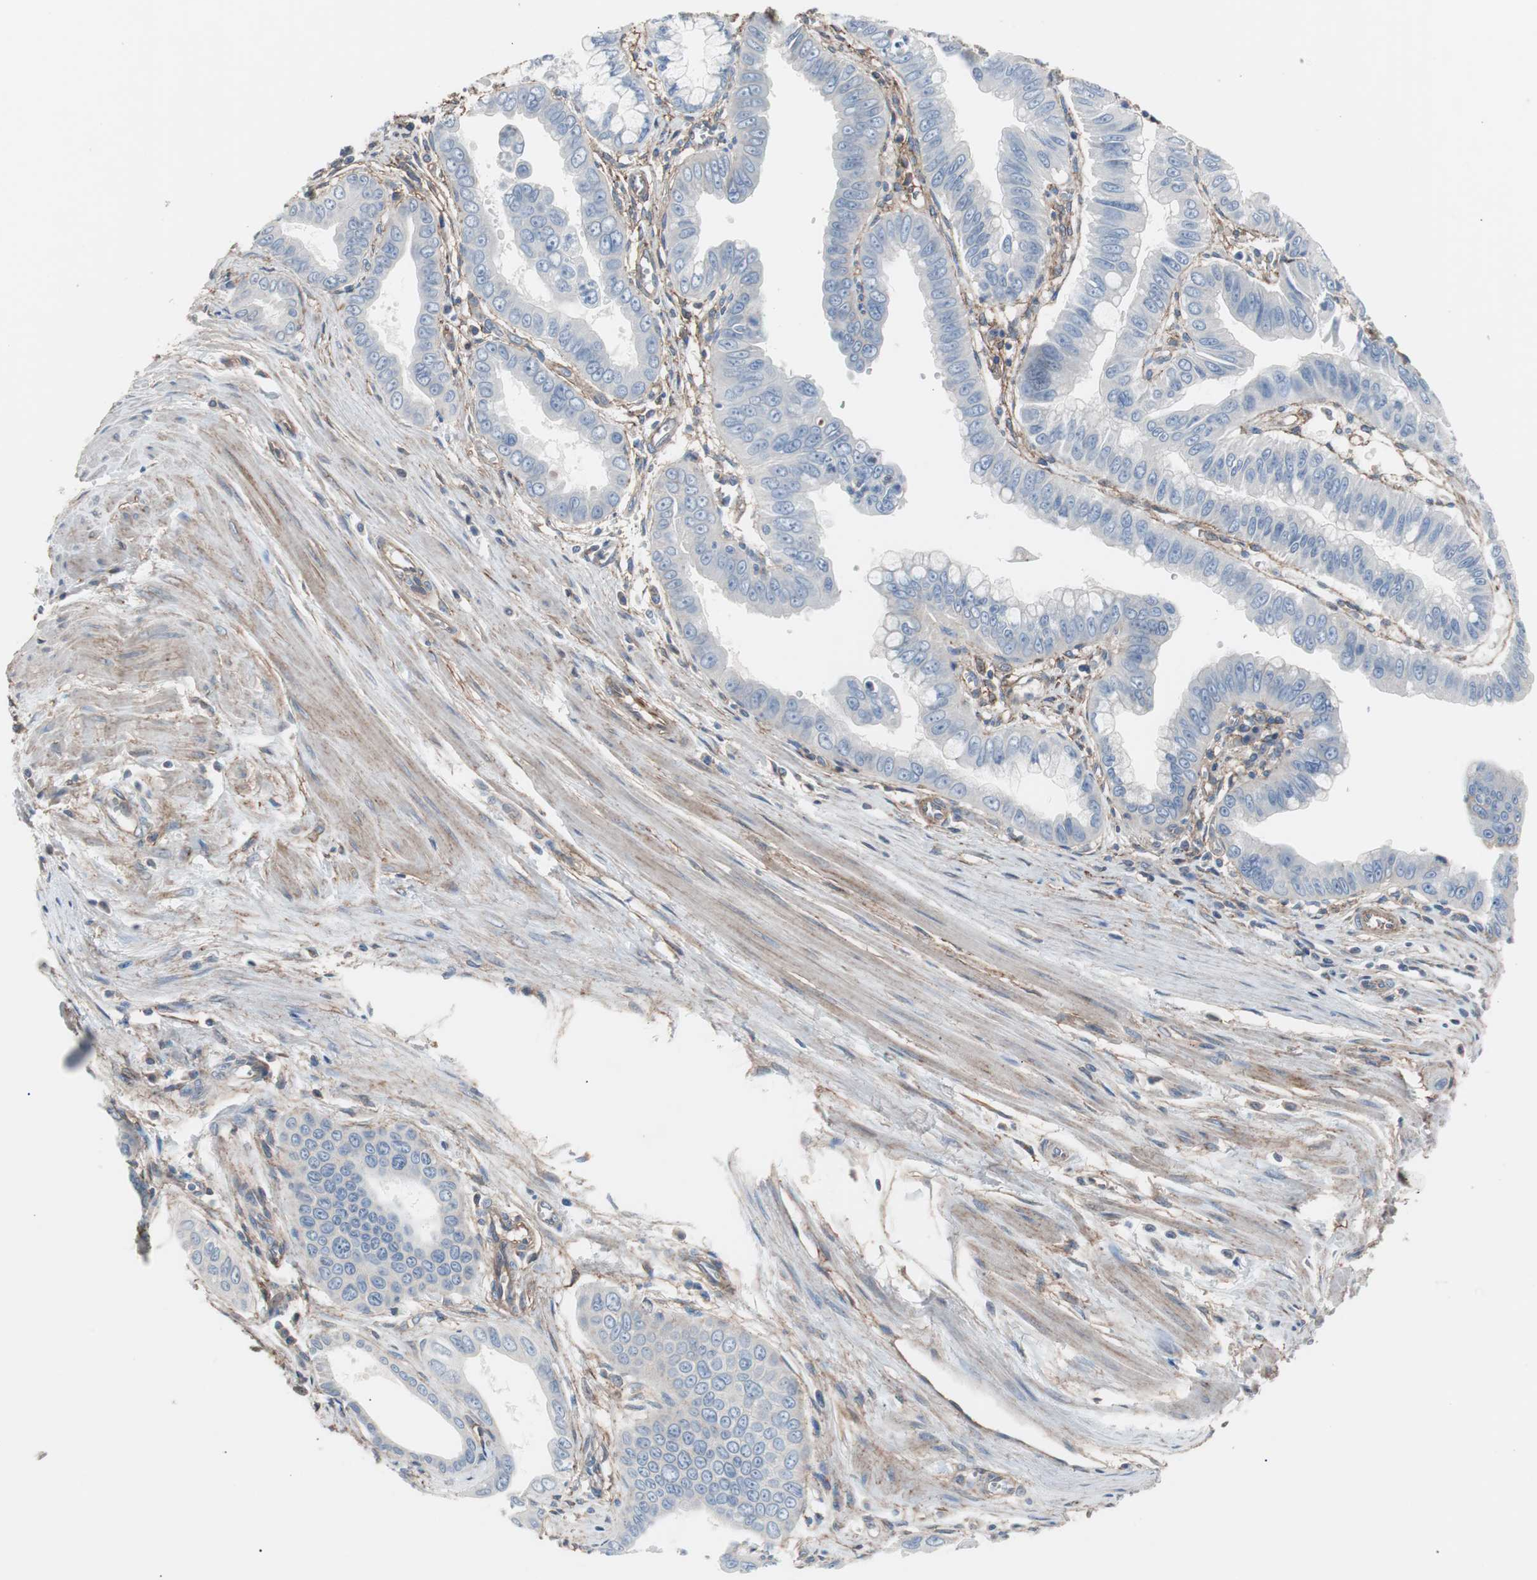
{"staining": {"intensity": "negative", "quantity": "none", "location": "none"}, "tissue": "pancreatic cancer", "cell_type": "Tumor cells", "image_type": "cancer", "snomed": [{"axis": "morphology", "description": "Normal tissue, NOS"}, {"axis": "topography", "description": "Lymph node"}], "caption": "Pancreatic cancer was stained to show a protein in brown. There is no significant positivity in tumor cells. (IHC, brightfield microscopy, high magnification).", "gene": "CD81", "patient": {"sex": "male", "age": 50}}